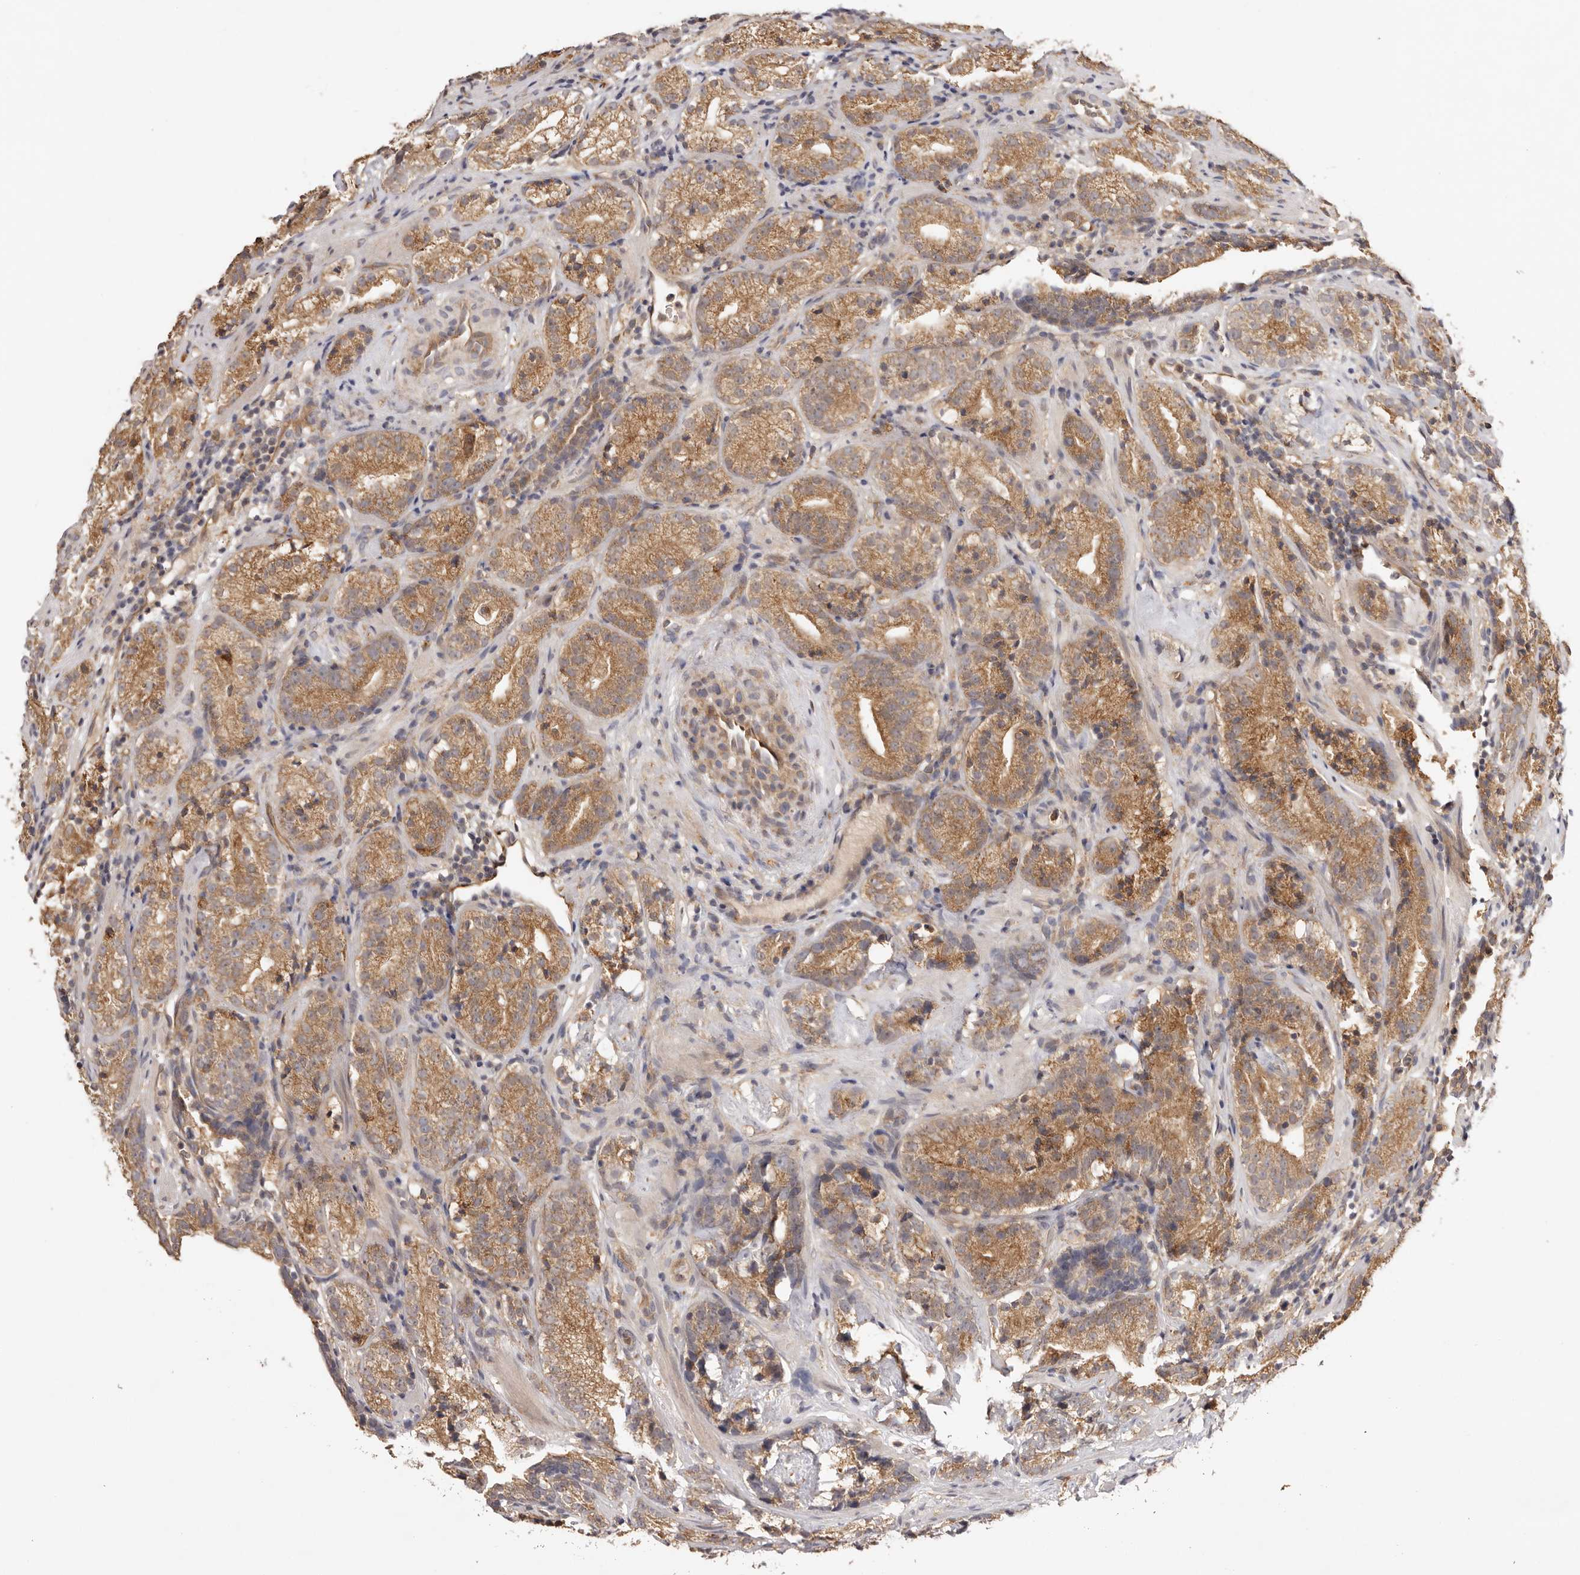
{"staining": {"intensity": "moderate", "quantity": ">75%", "location": "cytoplasmic/membranous"}, "tissue": "prostate cancer", "cell_type": "Tumor cells", "image_type": "cancer", "snomed": [{"axis": "morphology", "description": "Adenocarcinoma, High grade"}, {"axis": "topography", "description": "Prostate"}], "caption": "High-power microscopy captured an immunohistochemistry histopathology image of prostate high-grade adenocarcinoma, revealing moderate cytoplasmic/membranous expression in approximately >75% of tumor cells.", "gene": "UBR2", "patient": {"sex": "male", "age": 56}}